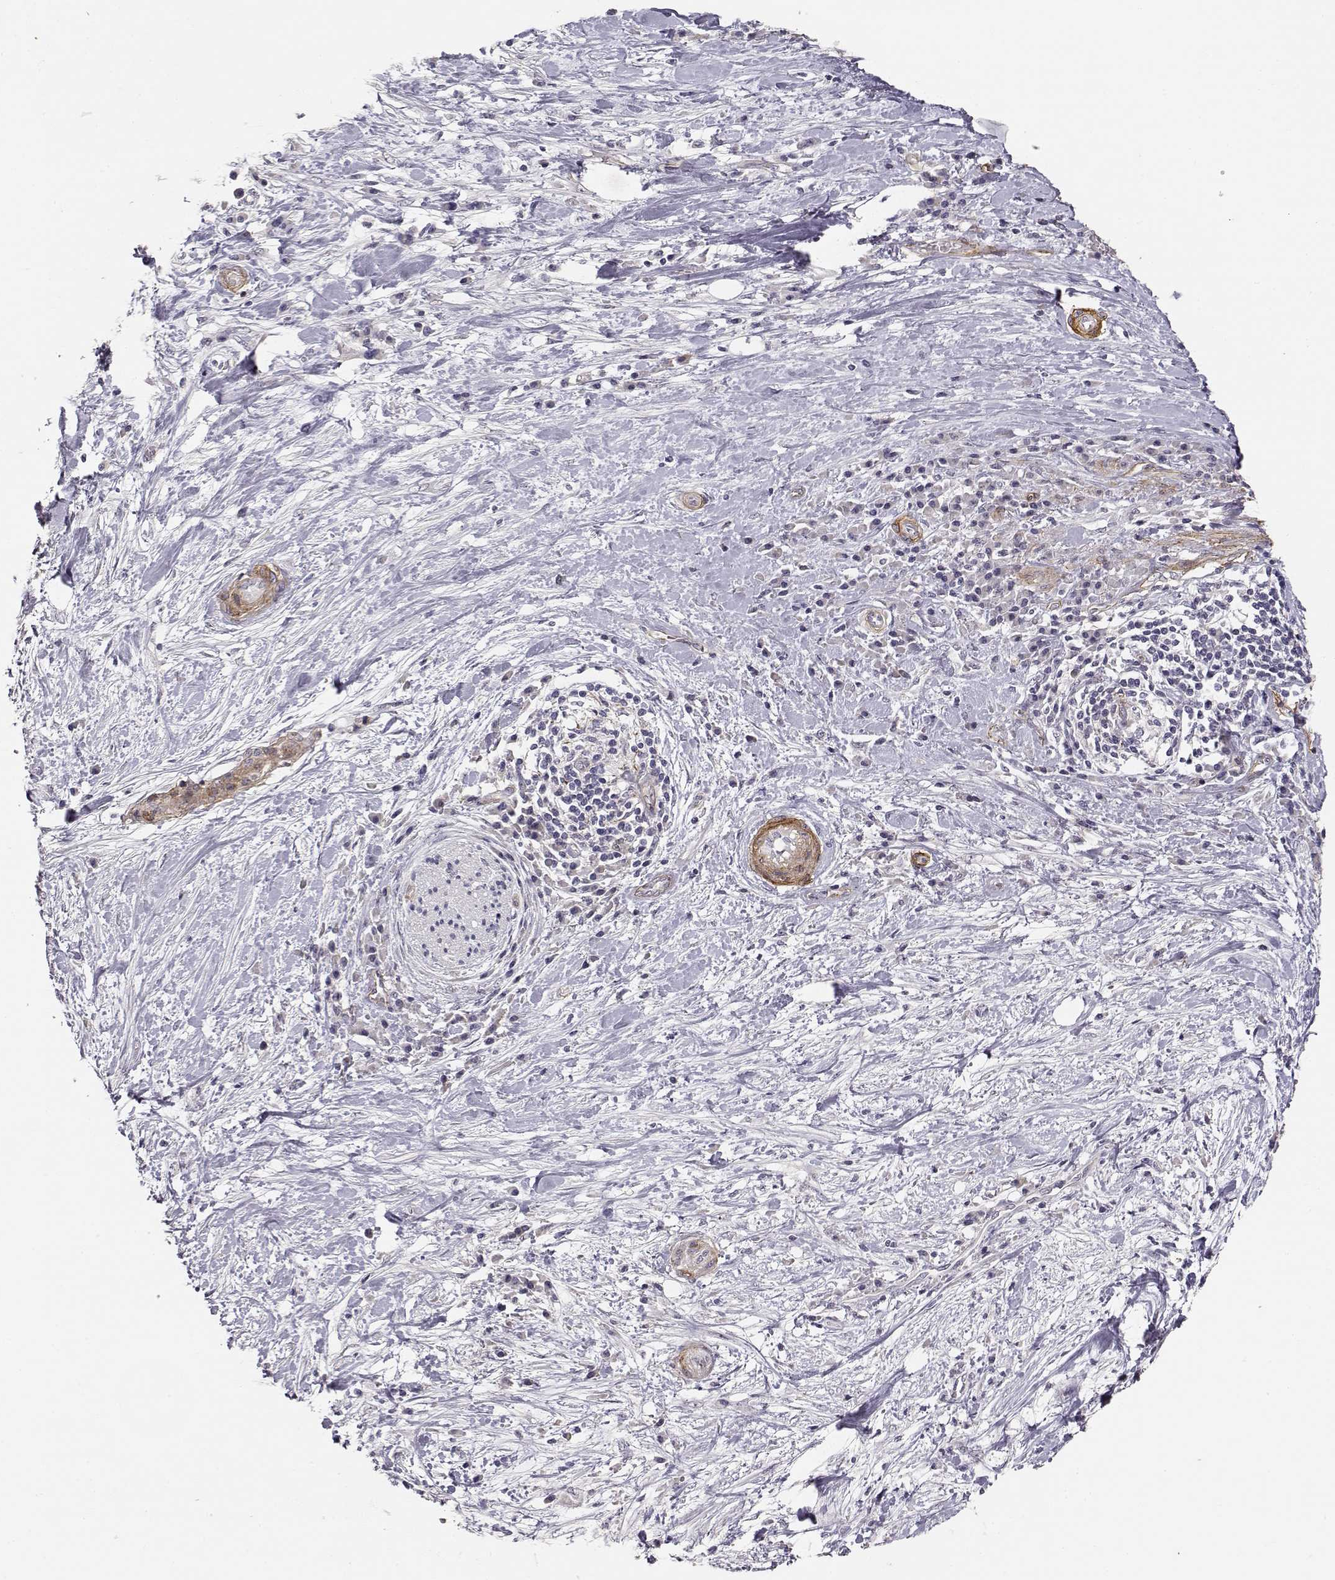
{"staining": {"intensity": "negative", "quantity": "none", "location": "none"}, "tissue": "liver cancer", "cell_type": "Tumor cells", "image_type": "cancer", "snomed": [{"axis": "morphology", "description": "Cholangiocarcinoma"}, {"axis": "topography", "description": "Liver"}], "caption": "Image shows no protein expression in tumor cells of cholangiocarcinoma (liver) tissue.", "gene": "LAMA5", "patient": {"sex": "female", "age": 73}}